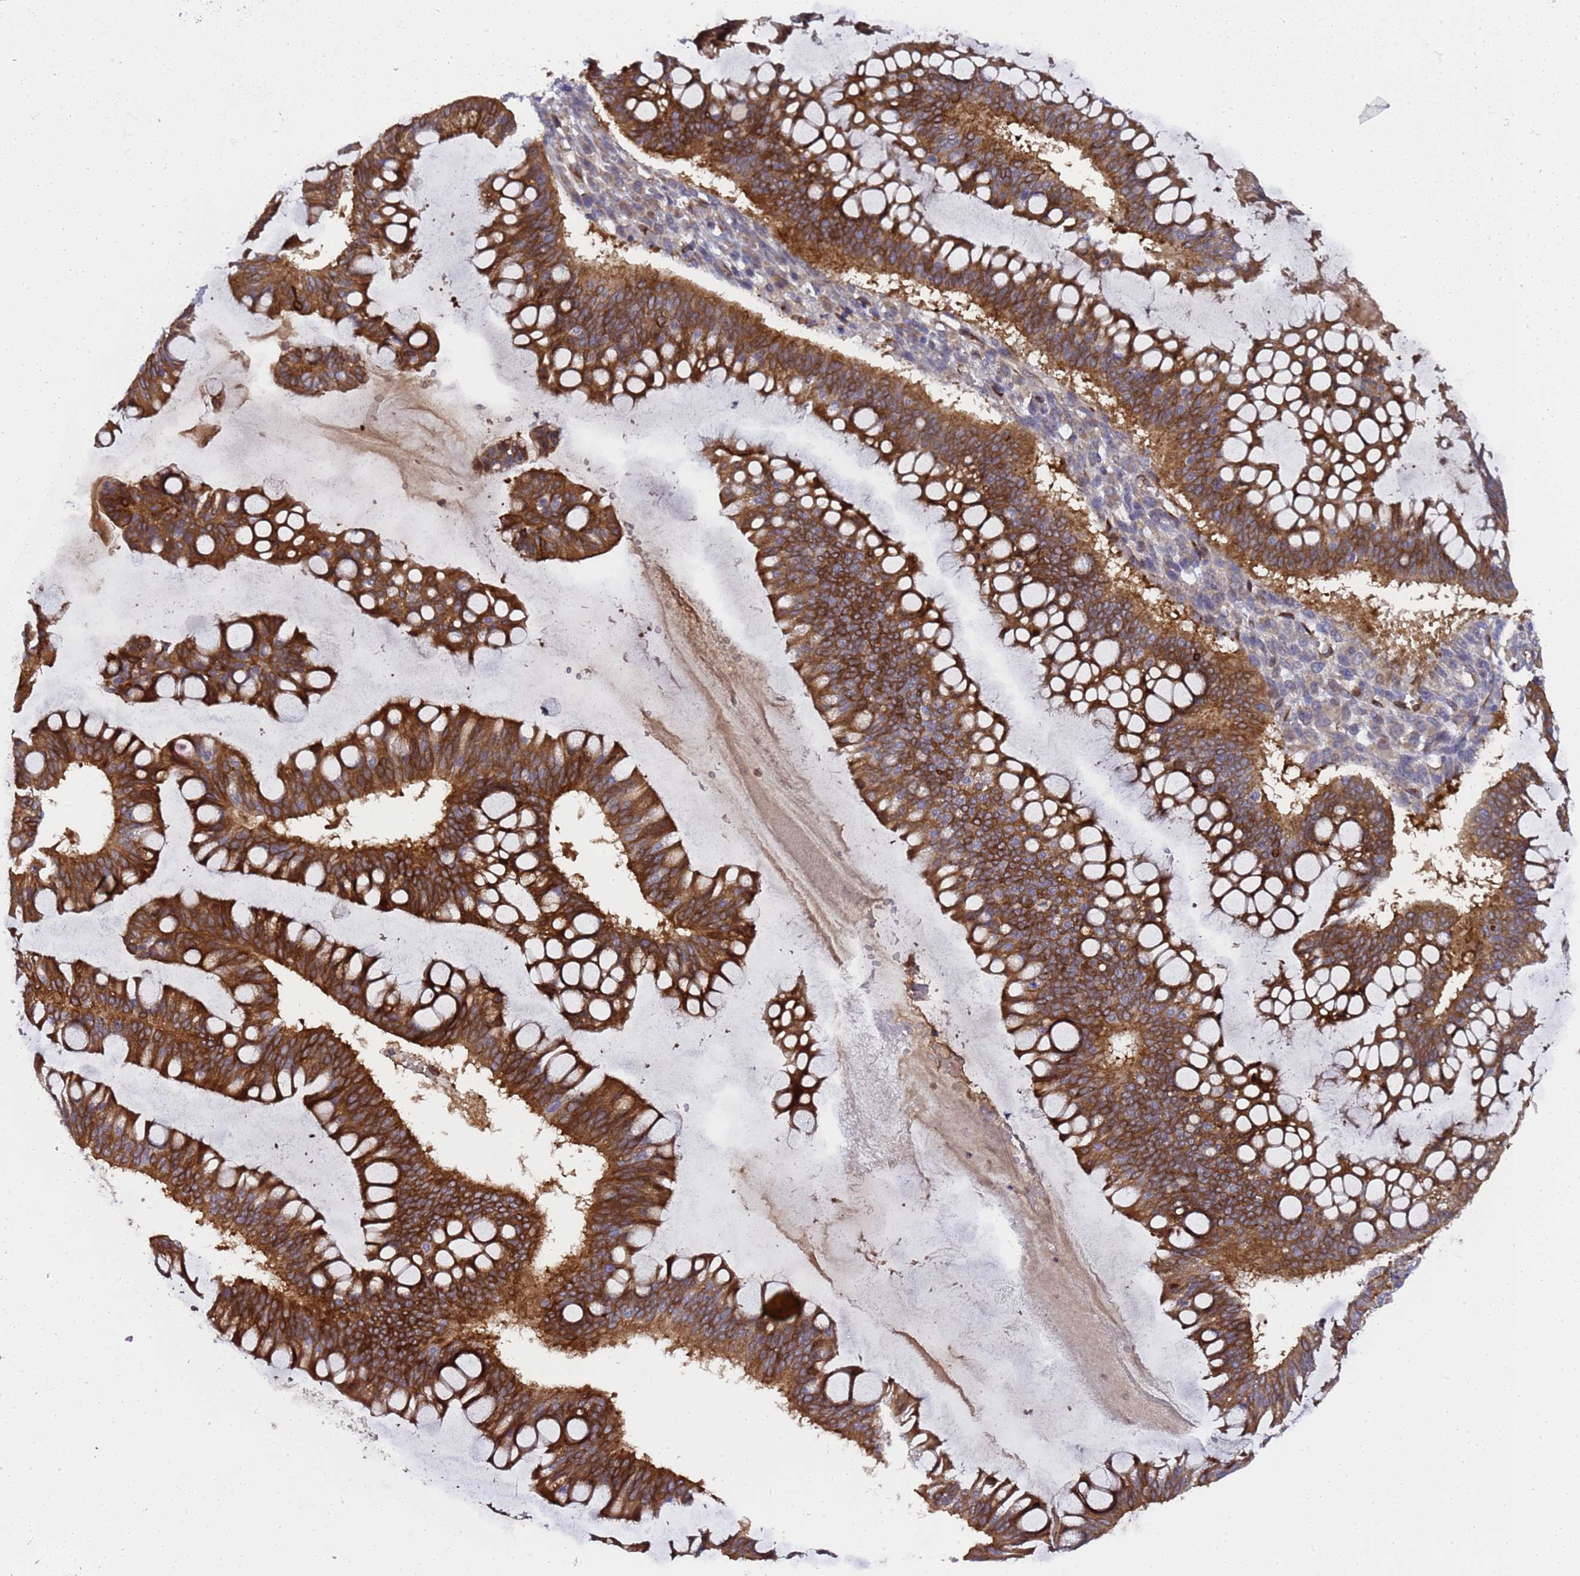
{"staining": {"intensity": "strong", "quantity": ">75%", "location": "cytoplasmic/membranous"}, "tissue": "ovarian cancer", "cell_type": "Tumor cells", "image_type": "cancer", "snomed": [{"axis": "morphology", "description": "Cystadenocarcinoma, mucinous, NOS"}, {"axis": "topography", "description": "Ovary"}], "caption": "Ovarian mucinous cystadenocarcinoma tissue exhibits strong cytoplasmic/membranous staining in about >75% of tumor cells, visualized by immunohistochemistry. (DAB IHC with brightfield microscopy, high magnification).", "gene": "MOCS1", "patient": {"sex": "female", "age": 73}}